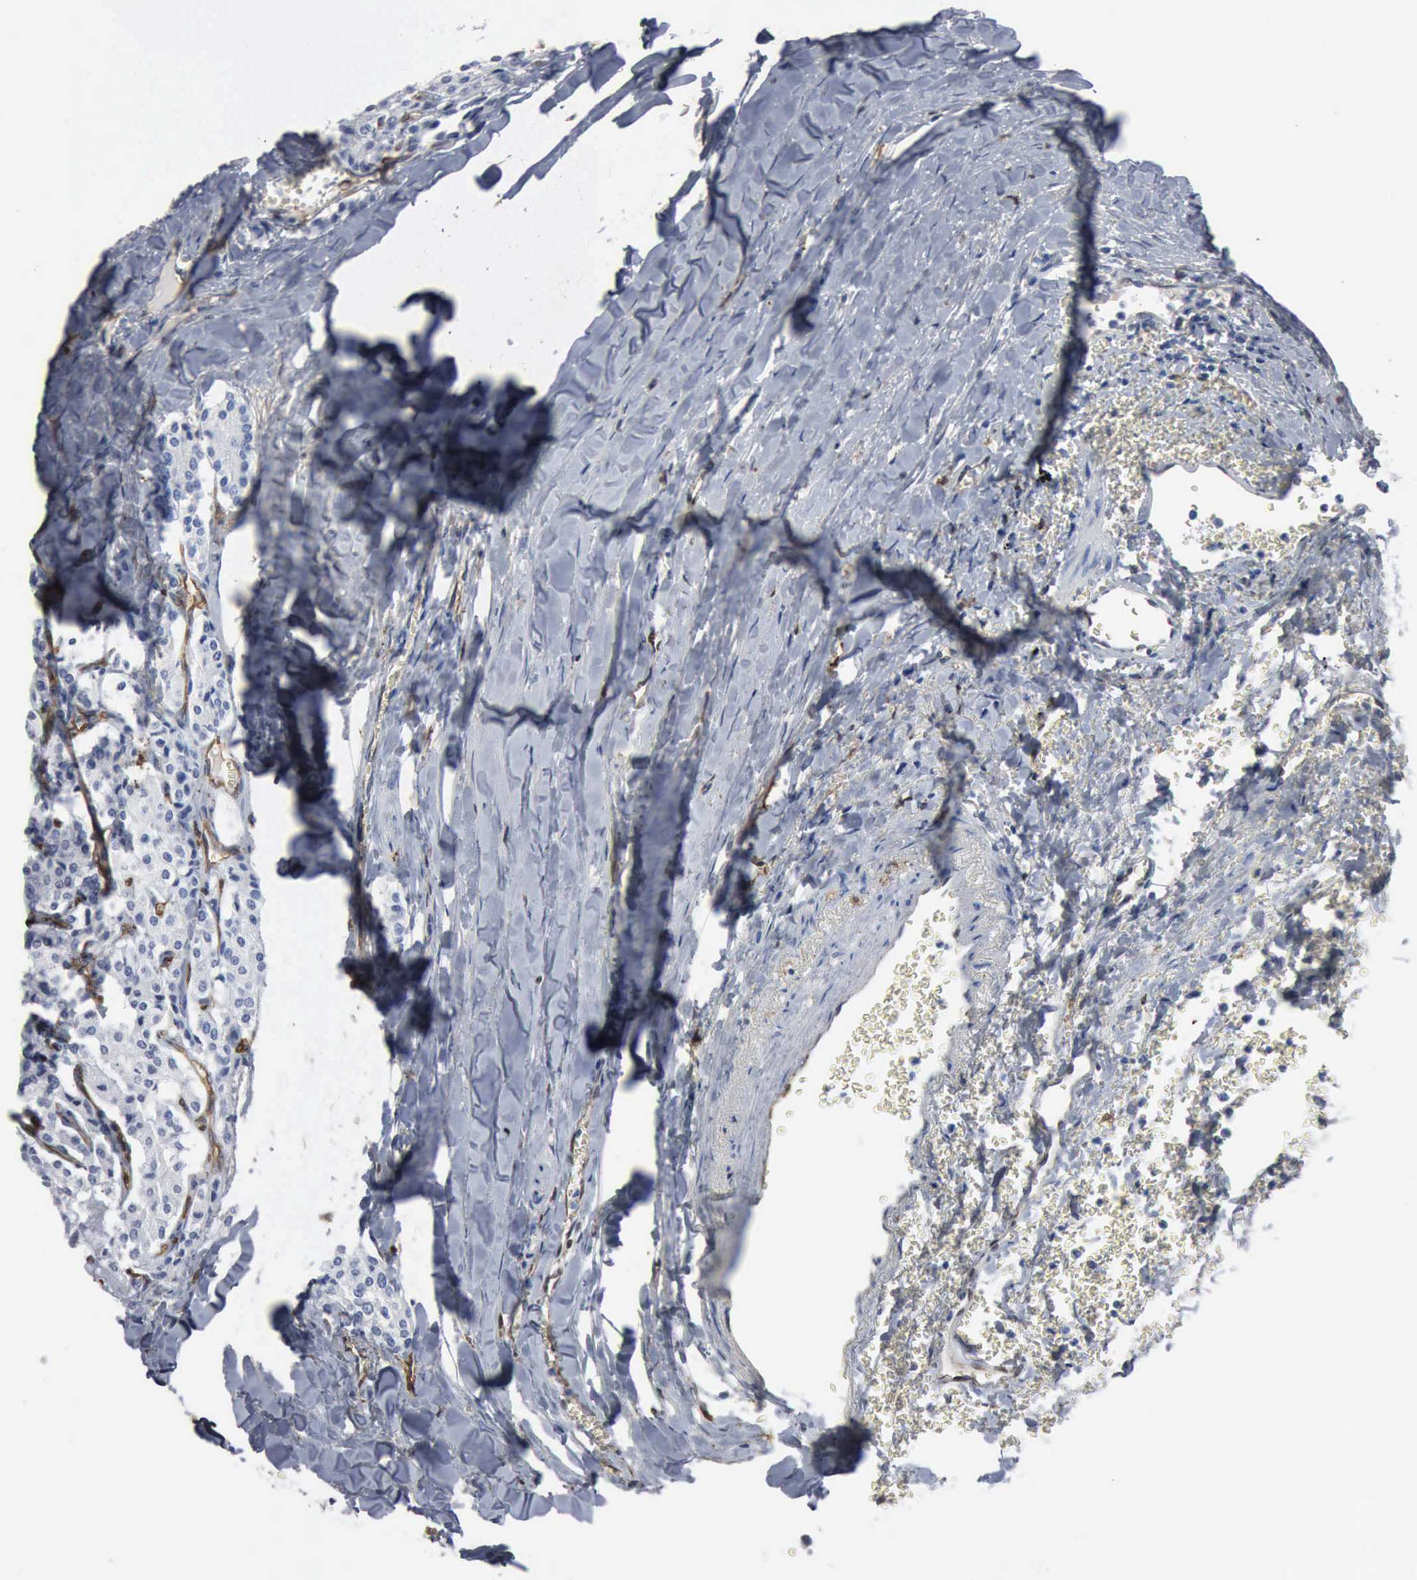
{"staining": {"intensity": "negative", "quantity": "none", "location": "none"}, "tissue": "carcinoid", "cell_type": "Tumor cells", "image_type": "cancer", "snomed": [{"axis": "morphology", "description": "Carcinoid, malignant, NOS"}, {"axis": "topography", "description": "Bronchus"}], "caption": "Immunohistochemistry (IHC) of carcinoid (malignant) displays no staining in tumor cells.", "gene": "FSCN1", "patient": {"sex": "male", "age": 55}}